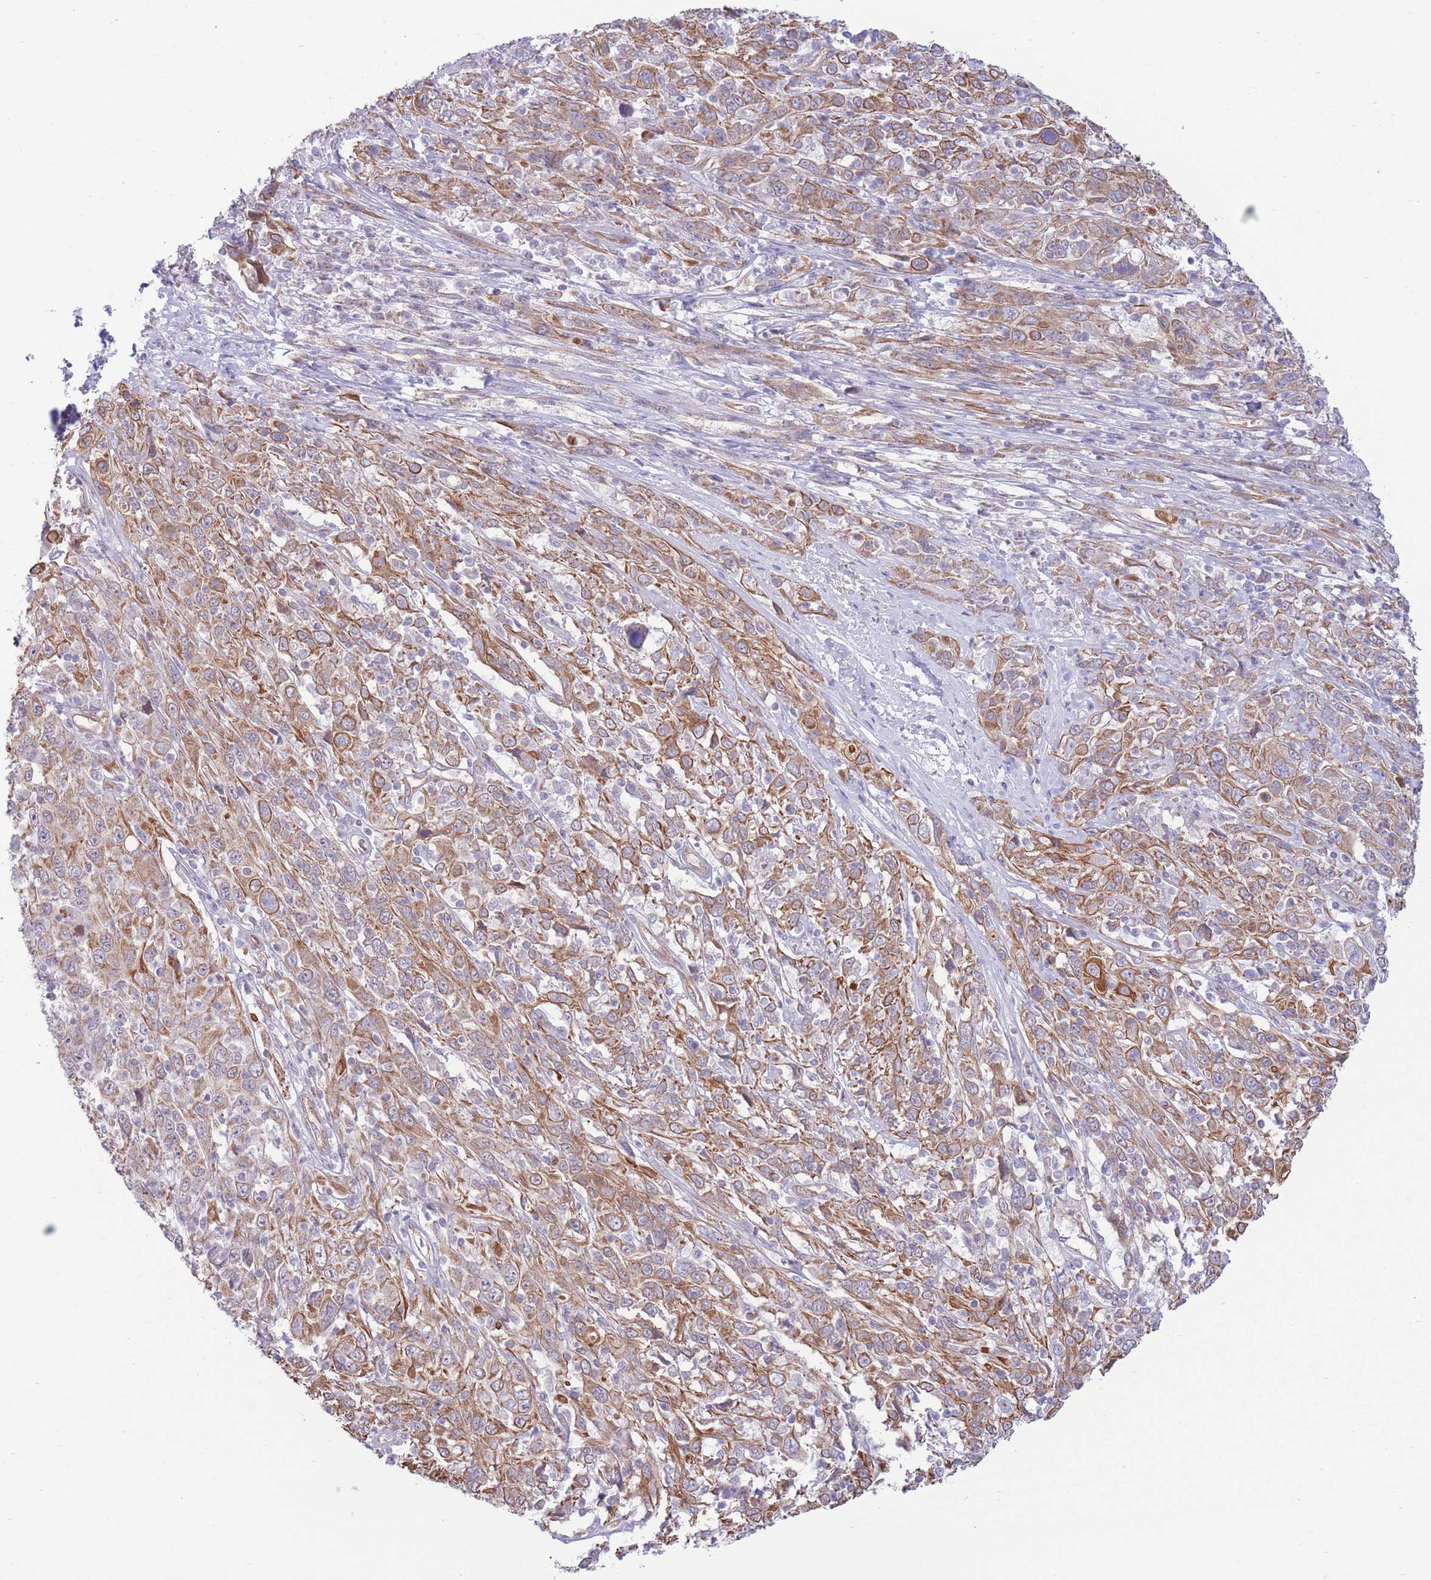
{"staining": {"intensity": "moderate", "quantity": "25%-75%", "location": "cytoplasmic/membranous"}, "tissue": "cervical cancer", "cell_type": "Tumor cells", "image_type": "cancer", "snomed": [{"axis": "morphology", "description": "Squamous cell carcinoma, NOS"}, {"axis": "topography", "description": "Cervix"}], "caption": "Human cervical cancer (squamous cell carcinoma) stained with a protein marker reveals moderate staining in tumor cells.", "gene": "MRPS31", "patient": {"sex": "female", "age": 46}}